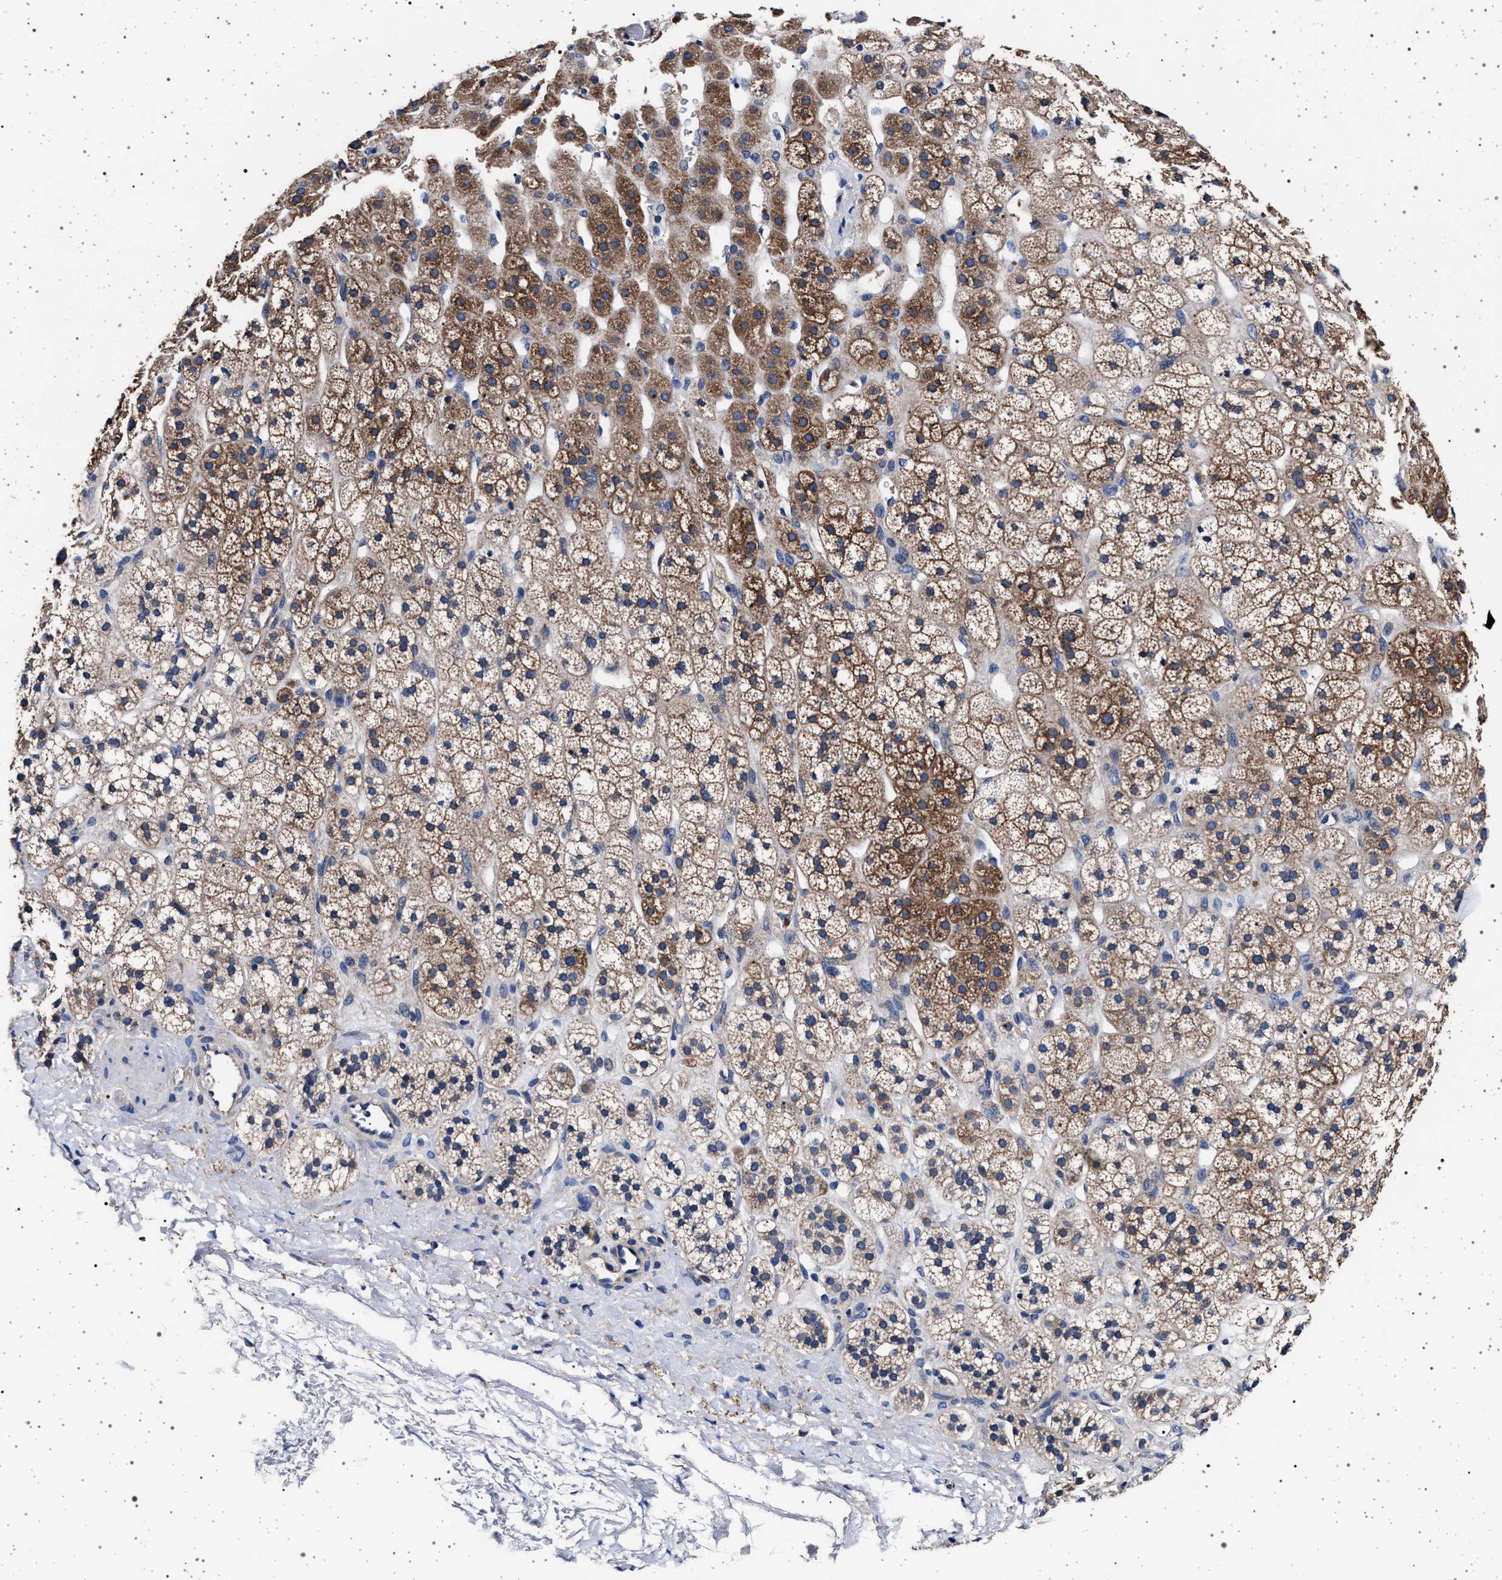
{"staining": {"intensity": "moderate", "quantity": ">75%", "location": "cytoplasmic/membranous"}, "tissue": "adrenal gland", "cell_type": "Glandular cells", "image_type": "normal", "snomed": [{"axis": "morphology", "description": "Normal tissue, NOS"}, {"axis": "topography", "description": "Adrenal gland"}], "caption": "The immunohistochemical stain shows moderate cytoplasmic/membranous staining in glandular cells of unremarkable adrenal gland.", "gene": "MAP3K2", "patient": {"sex": "male", "age": 56}}